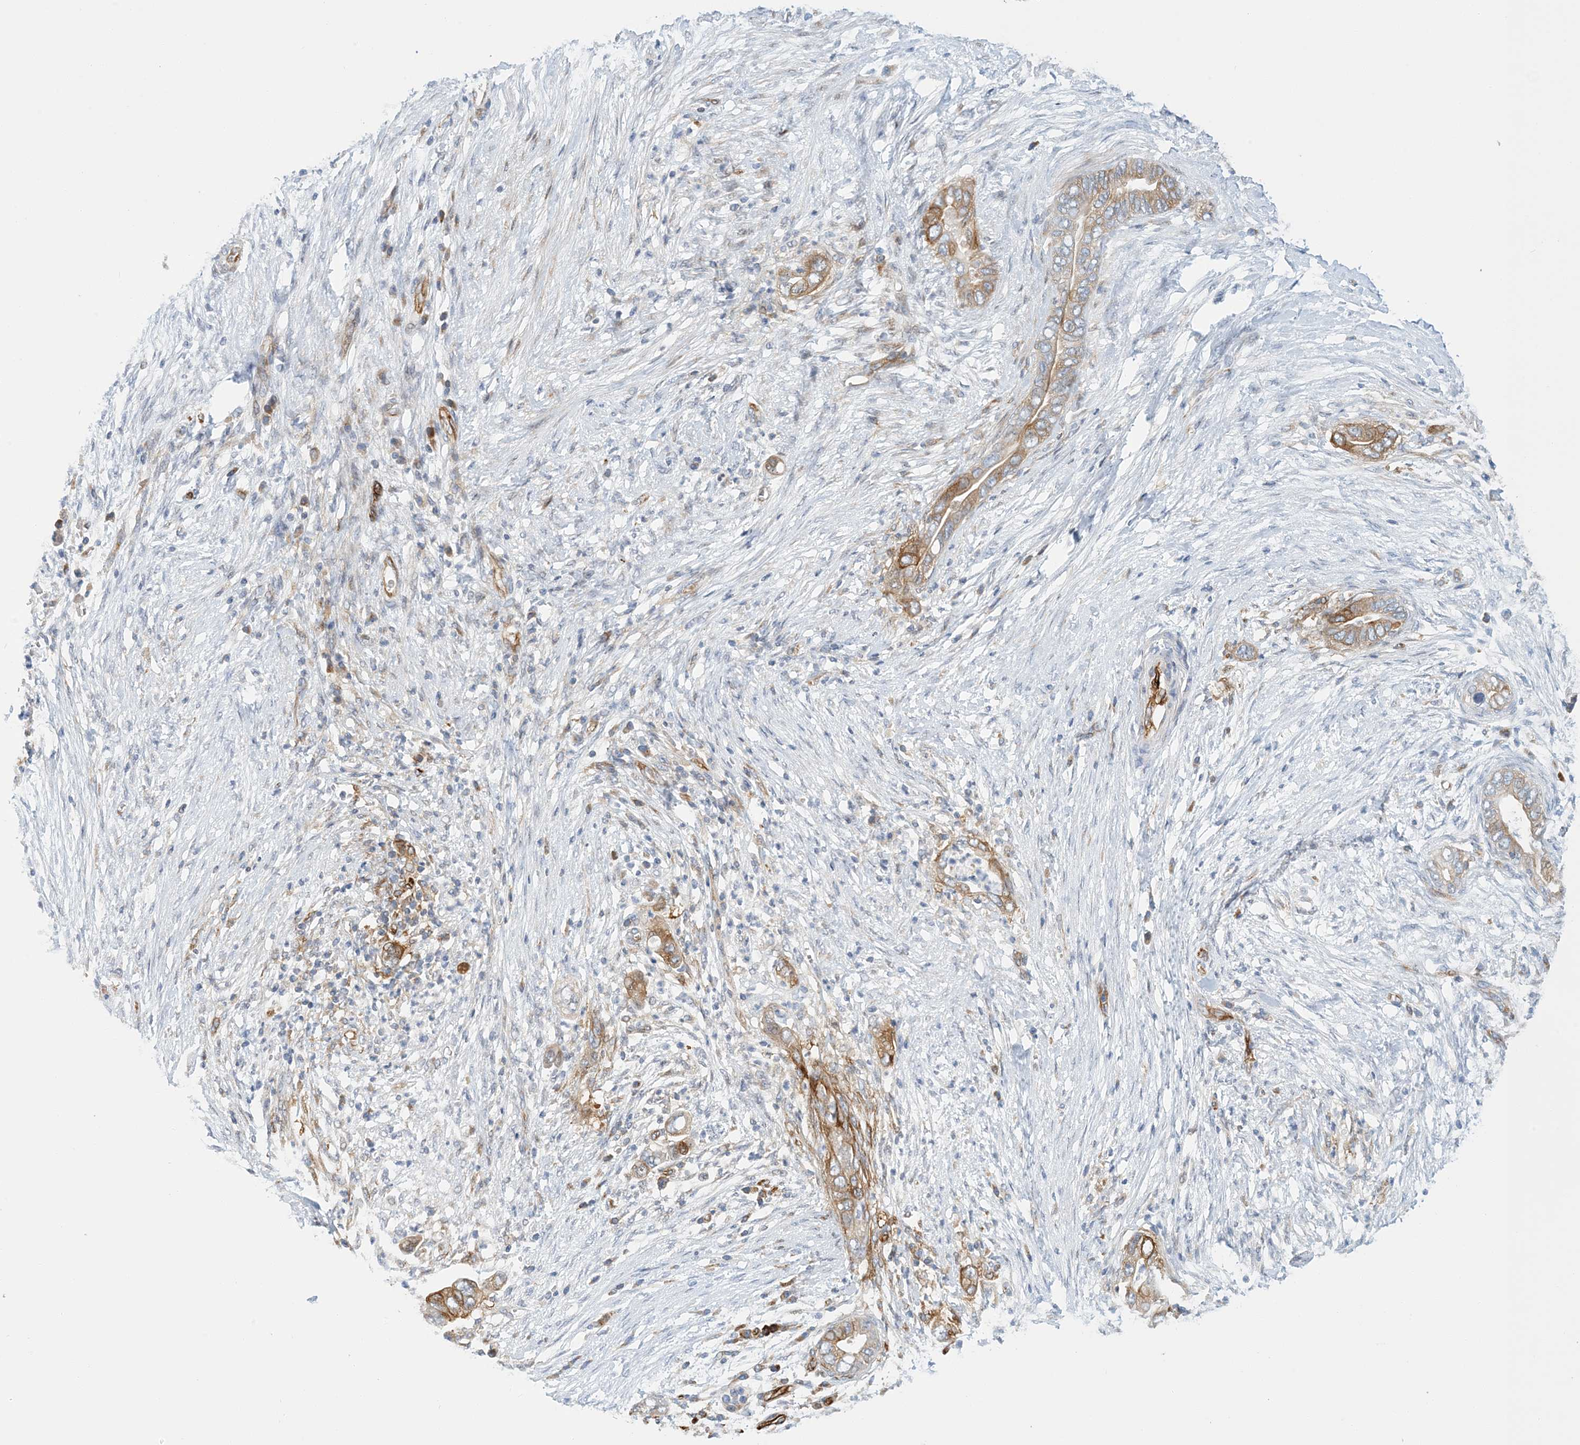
{"staining": {"intensity": "moderate", "quantity": "25%-75%", "location": "cytoplasmic/membranous"}, "tissue": "pancreatic cancer", "cell_type": "Tumor cells", "image_type": "cancer", "snomed": [{"axis": "morphology", "description": "Adenocarcinoma, NOS"}, {"axis": "topography", "description": "Pancreas"}], "caption": "This photomicrograph displays IHC staining of pancreatic adenocarcinoma, with medium moderate cytoplasmic/membranous expression in approximately 25%-75% of tumor cells.", "gene": "PCDHA2", "patient": {"sex": "male", "age": 75}}